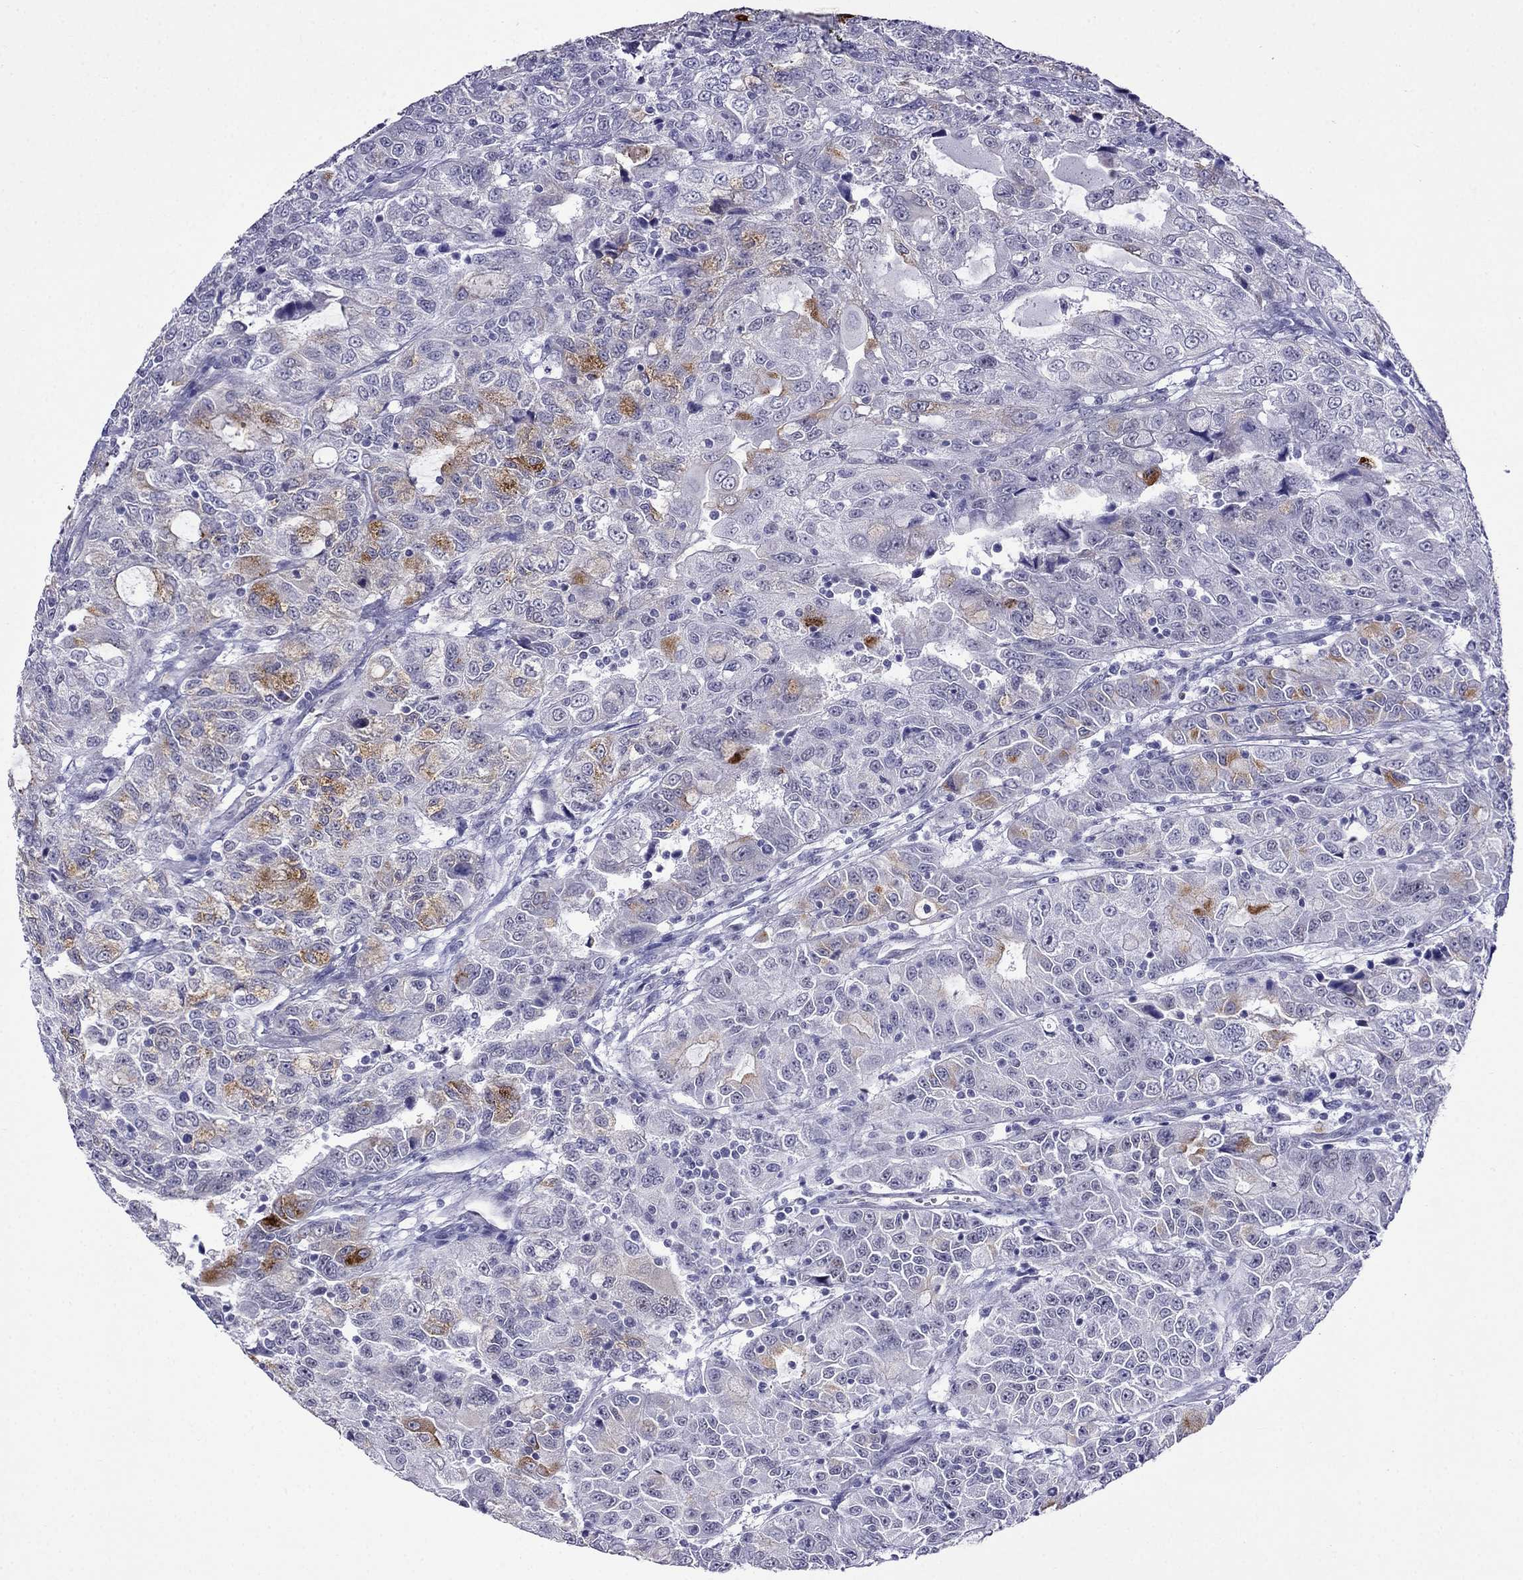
{"staining": {"intensity": "moderate", "quantity": "<25%", "location": "cytoplasmic/membranous"}, "tissue": "urothelial cancer", "cell_type": "Tumor cells", "image_type": "cancer", "snomed": [{"axis": "morphology", "description": "Urothelial carcinoma, NOS"}, {"axis": "morphology", "description": "Urothelial carcinoma, High grade"}, {"axis": "topography", "description": "Urinary bladder"}], "caption": "Immunohistochemical staining of human urothelial cancer exhibits low levels of moderate cytoplasmic/membranous staining in approximately <25% of tumor cells.", "gene": "MGP", "patient": {"sex": "female", "age": 73}}